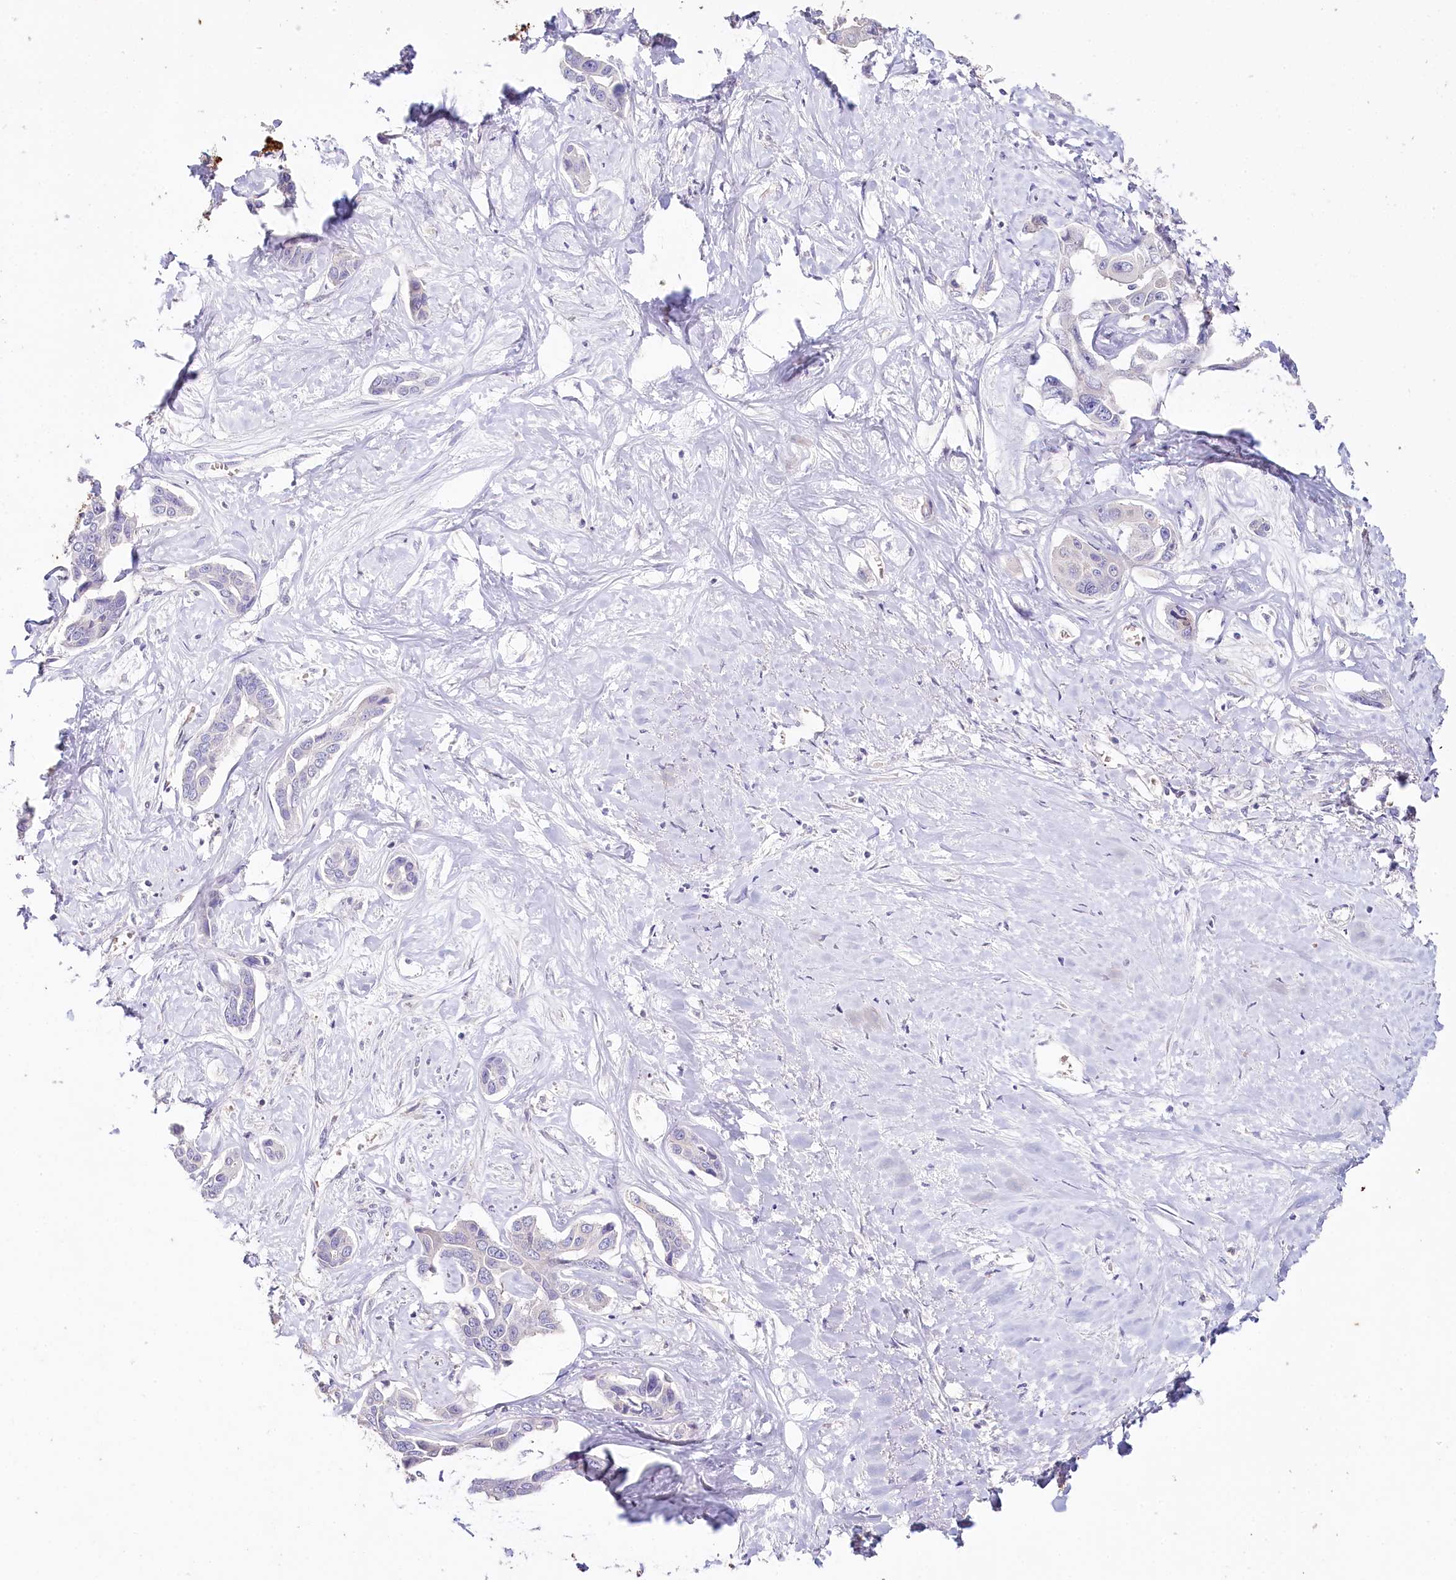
{"staining": {"intensity": "negative", "quantity": "none", "location": "none"}, "tissue": "liver cancer", "cell_type": "Tumor cells", "image_type": "cancer", "snomed": [{"axis": "morphology", "description": "Cholangiocarcinoma"}, {"axis": "topography", "description": "Liver"}], "caption": "Tumor cells show no significant protein expression in liver cancer (cholangiocarcinoma). (DAB (3,3'-diaminobenzidine) immunohistochemistry, high magnification).", "gene": "DAPK1", "patient": {"sex": "male", "age": 59}}